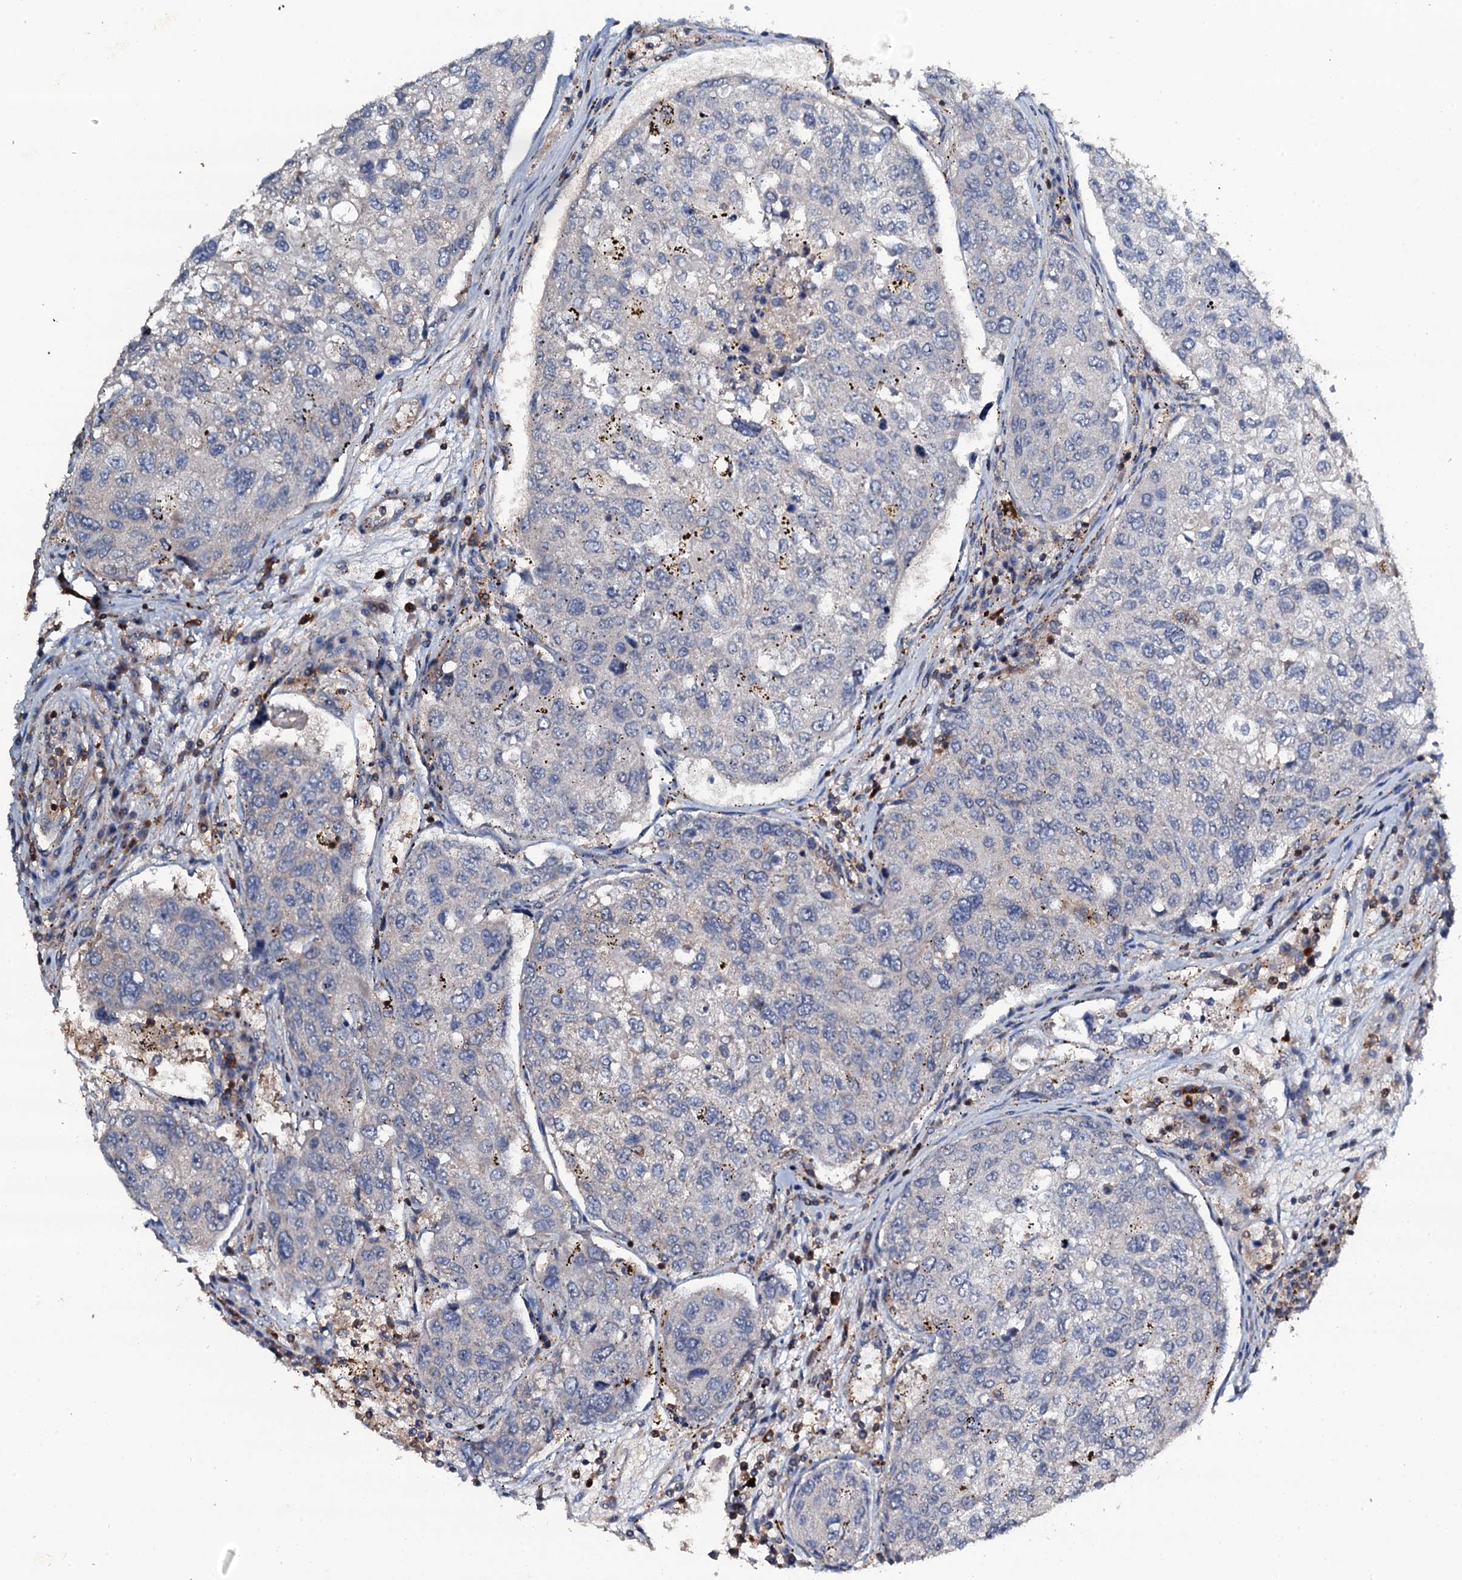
{"staining": {"intensity": "negative", "quantity": "none", "location": "none"}, "tissue": "urothelial cancer", "cell_type": "Tumor cells", "image_type": "cancer", "snomed": [{"axis": "morphology", "description": "Urothelial carcinoma, High grade"}, {"axis": "topography", "description": "Lymph node"}, {"axis": "topography", "description": "Urinary bladder"}], "caption": "Immunohistochemistry (IHC) micrograph of high-grade urothelial carcinoma stained for a protein (brown), which demonstrates no expression in tumor cells. (DAB IHC, high magnification).", "gene": "GRK2", "patient": {"sex": "male", "age": 51}}